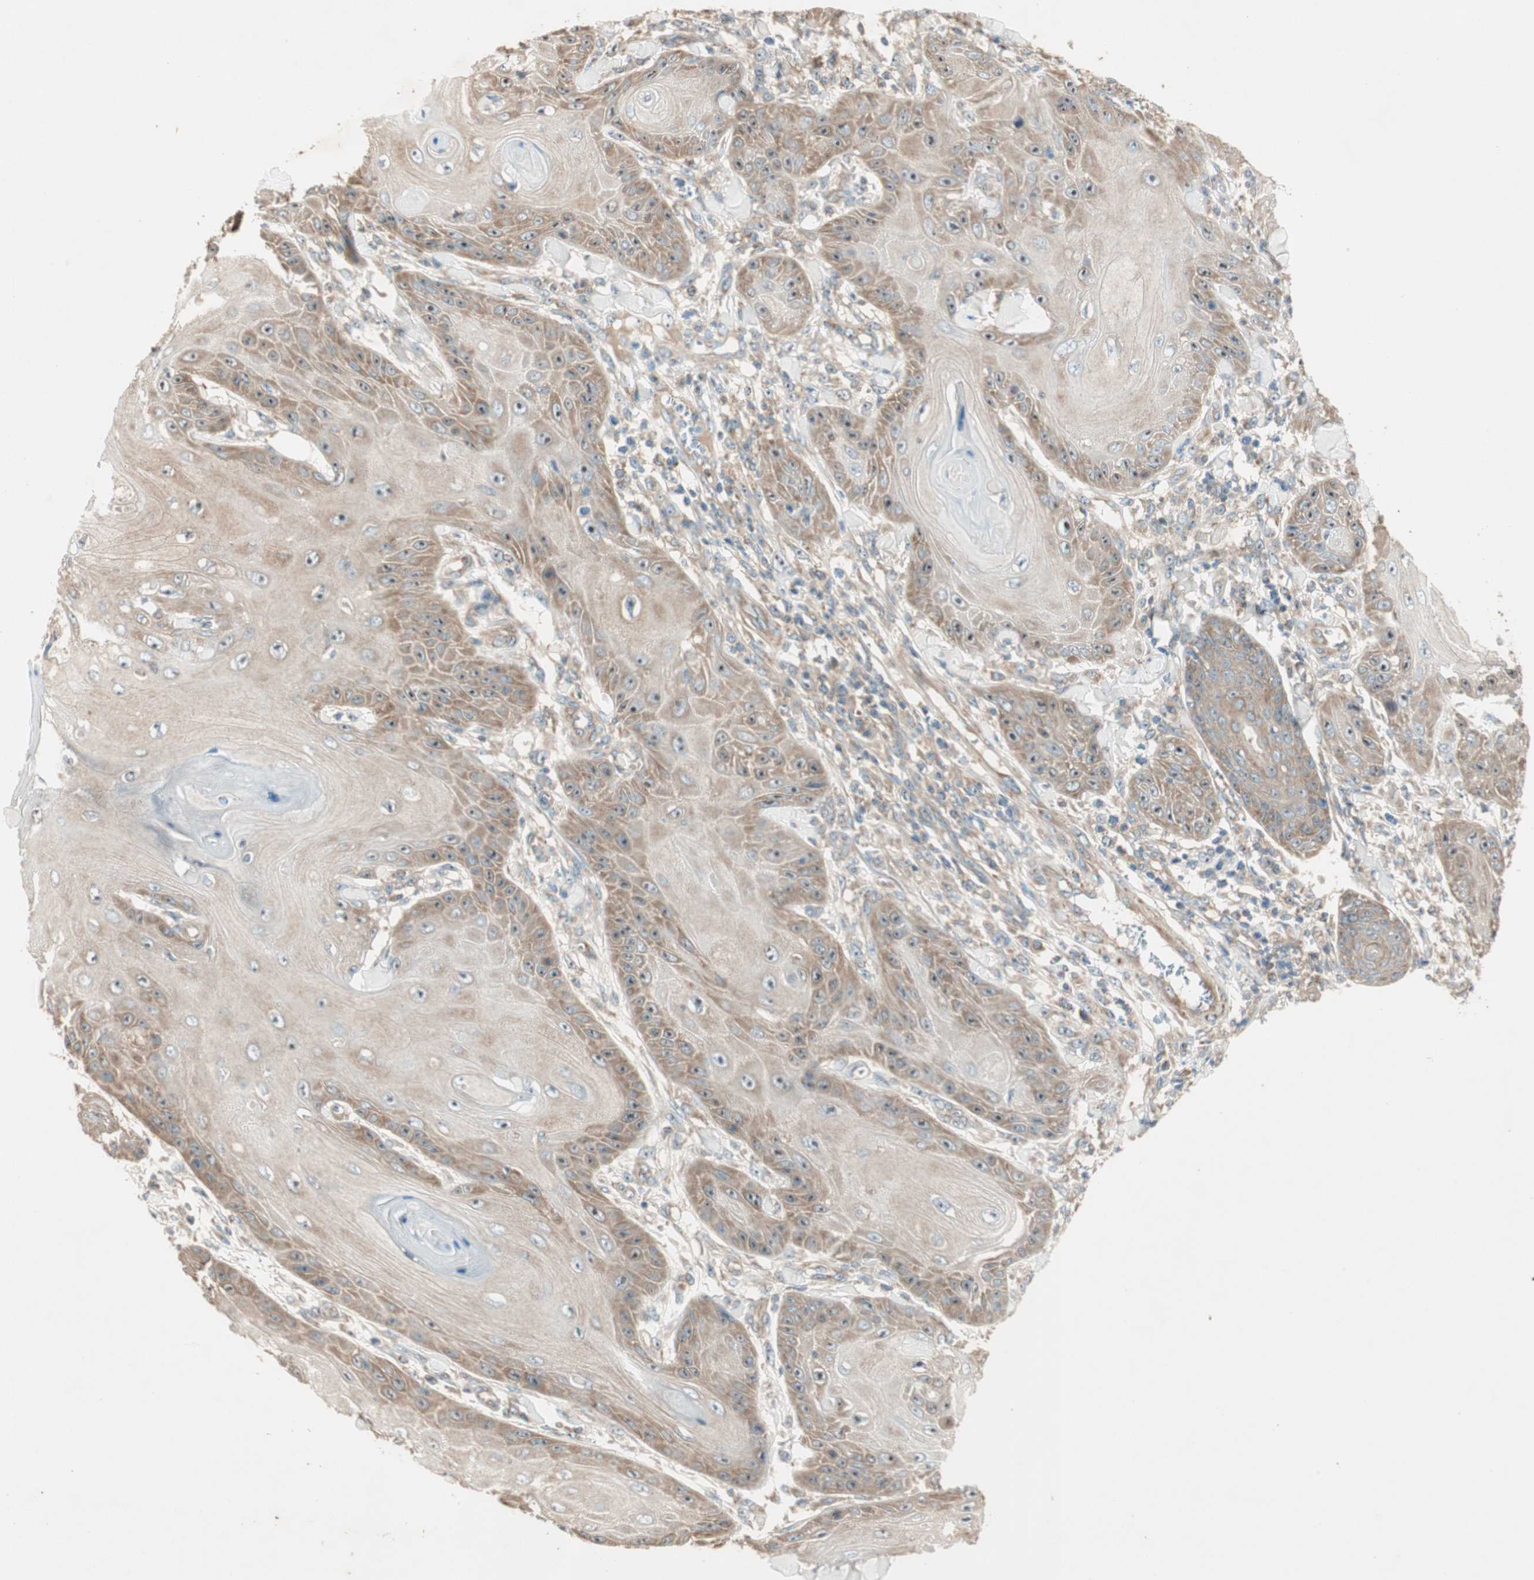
{"staining": {"intensity": "moderate", "quantity": ">75%", "location": "cytoplasmic/membranous,nuclear"}, "tissue": "skin cancer", "cell_type": "Tumor cells", "image_type": "cancer", "snomed": [{"axis": "morphology", "description": "Squamous cell carcinoma, NOS"}, {"axis": "topography", "description": "Skin"}], "caption": "Immunohistochemistry (IHC) of squamous cell carcinoma (skin) shows medium levels of moderate cytoplasmic/membranous and nuclear expression in approximately >75% of tumor cells.", "gene": "CC2D1A", "patient": {"sex": "female", "age": 78}}